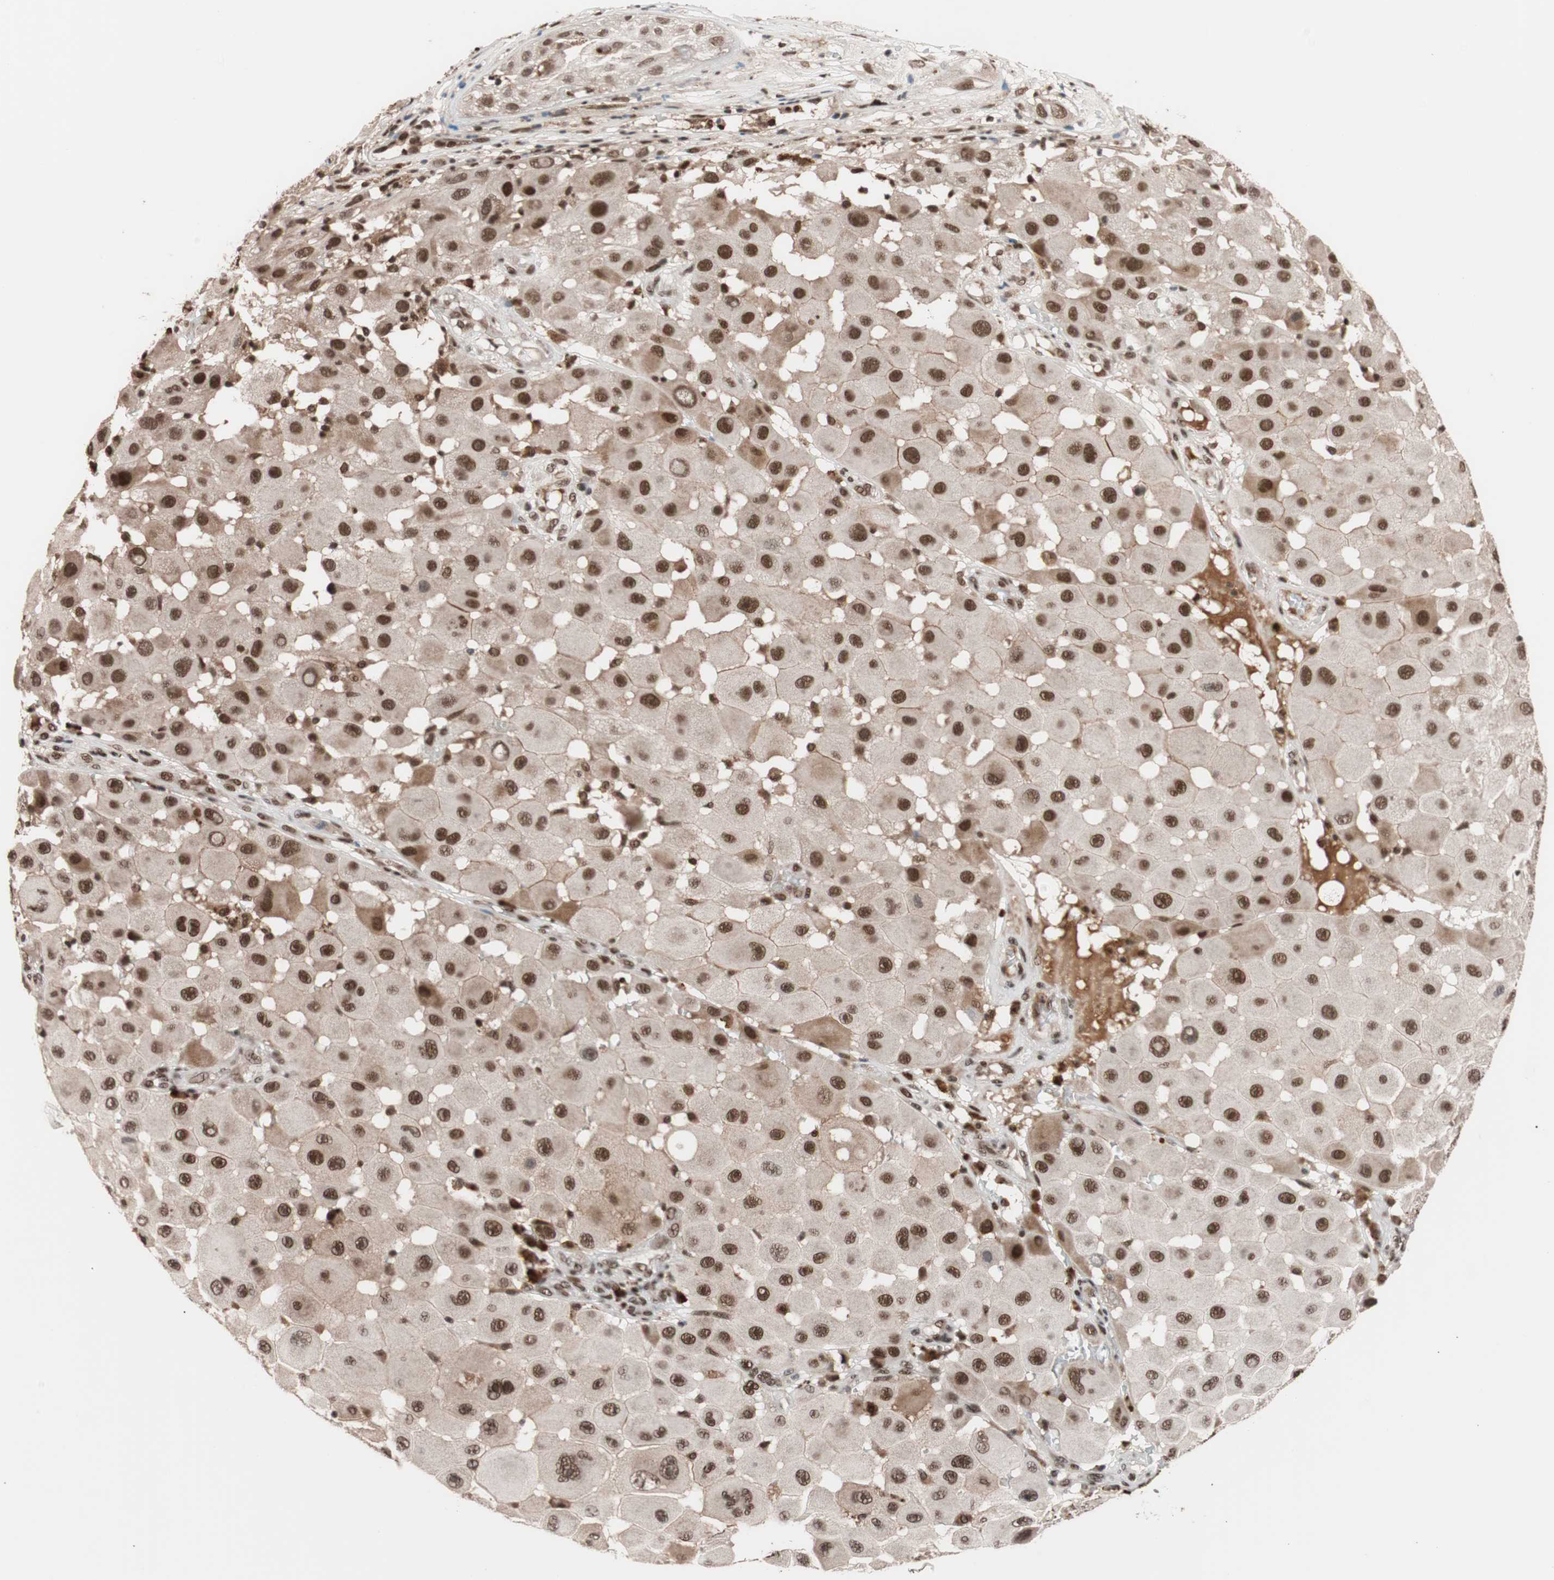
{"staining": {"intensity": "strong", "quantity": ">75%", "location": "nuclear"}, "tissue": "melanoma", "cell_type": "Tumor cells", "image_type": "cancer", "snomed": [{"axis": "morphology", "description": "Malignant melanoma, NOS"}, {"axis": "topography", "description": "Skin"}], "caption": "Melanoma stained with IHC exhibits strong nuclear staining in approximately >75% of tumor cells.", "gene": "CHAMP1", "patient": {"sex": "female", "age": 81}}